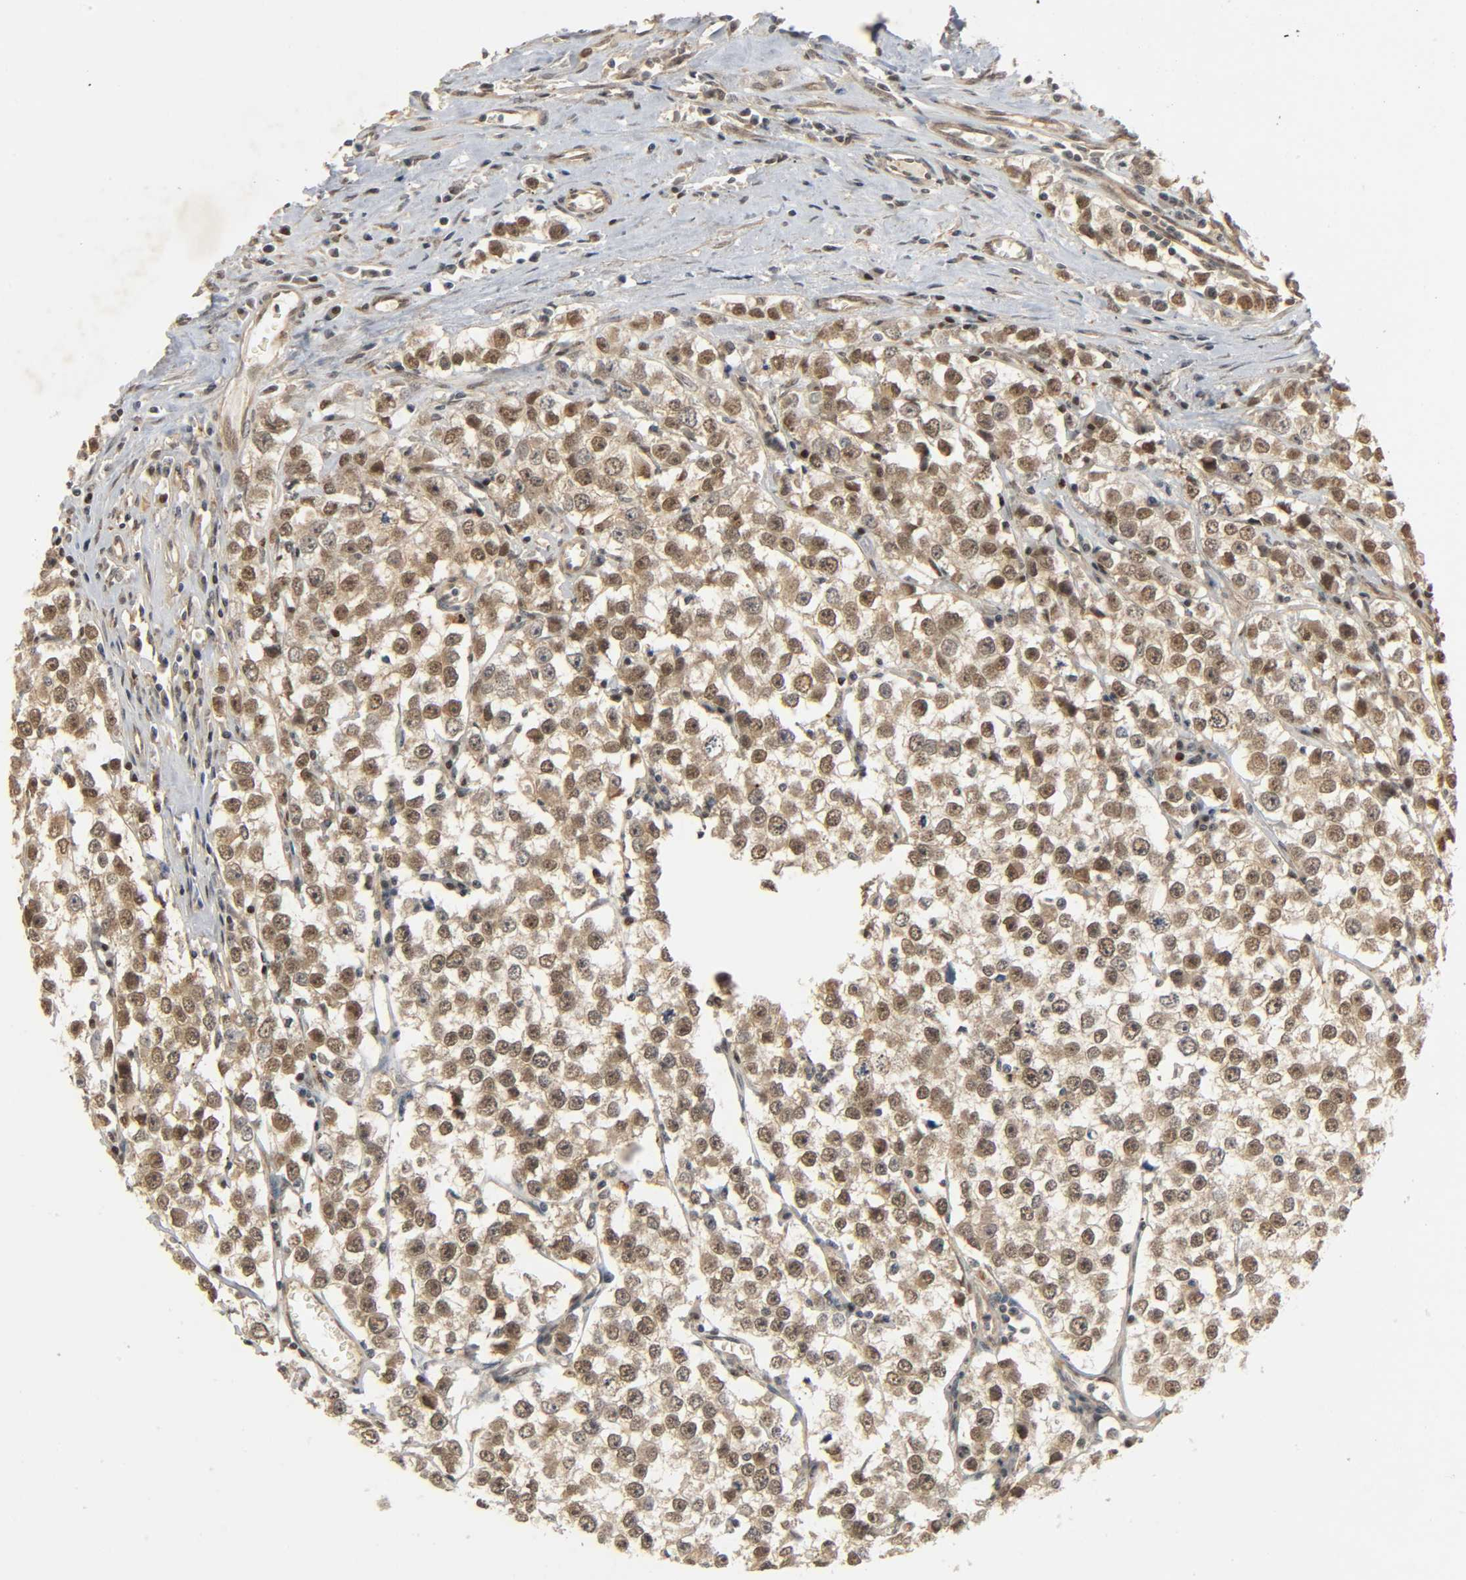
{"staining": {"intensity": "moderate", "quantity": ">75%", "location": "cytoplasmic/membranous,nuclear"}, "tissue": "testis cancer", "cell_type": "Tumor cells", "image_type": "cancer", "snomed": [{"axis": "morphology", "description": "Seminoma, NOS"}, {"axis": "morphology", "description": "Carcinoma, Embryonal, NOS"}, {"axis": "topography", "description": "Testis"}], "caption": "Approximately >75% of tumor cells in testis seminoma exhibit moderate cytoplasmic/membranous and nuclear protein expression as visualized by brown immunohistochemical staining.", "gene": "ZFPM2", "patient": {"sex": "male", "age": 52}}